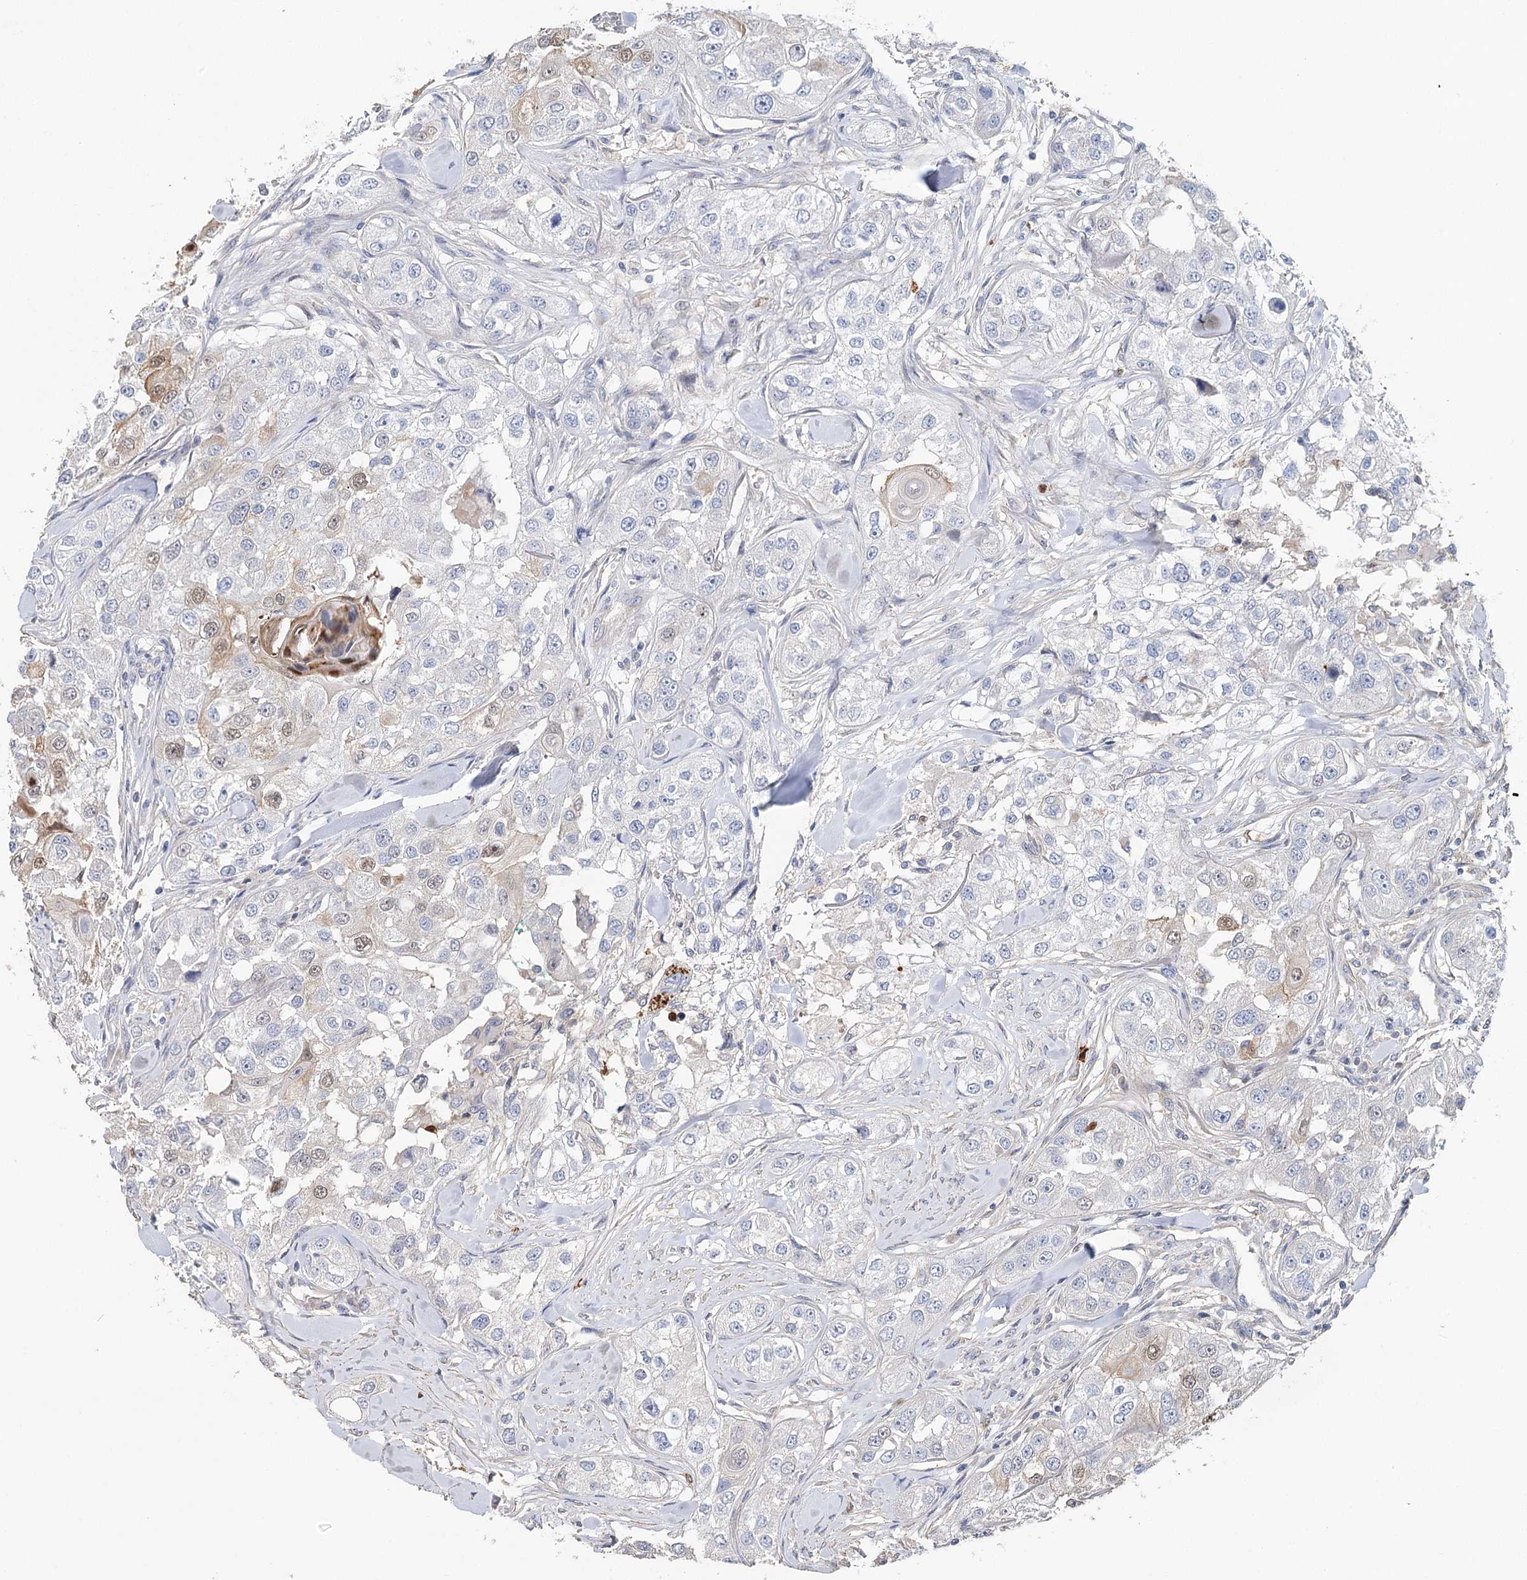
{"staining": {"intensity": "weak", "quantity": "<25%", "location": "nuclear"}, "tissue": "head and neck cancer", "cell_type": "Tumor cells", "image_type": "cancer", "snomed": [{"axis": "morphology", "description": "Normal tissue, NOS"}, {"axis": "morphology", "description": "Squamous cell carcinoma, NOS"}, {"axis": "topography", "description": "Skeletal muscle"}, {"axis": "topography", "description": "Head-Neck"}], "caption": "Immunohistochemistry histopathology image of neoplastic tissue: human head and neck squamous cell carcinoma stained with DAB (3,3'-diaminobenzidine) demonstrates no significant protein expression in tumor cells.", "gene": "EPB41L5", "patient": {"sex": "male", "age": 51}}